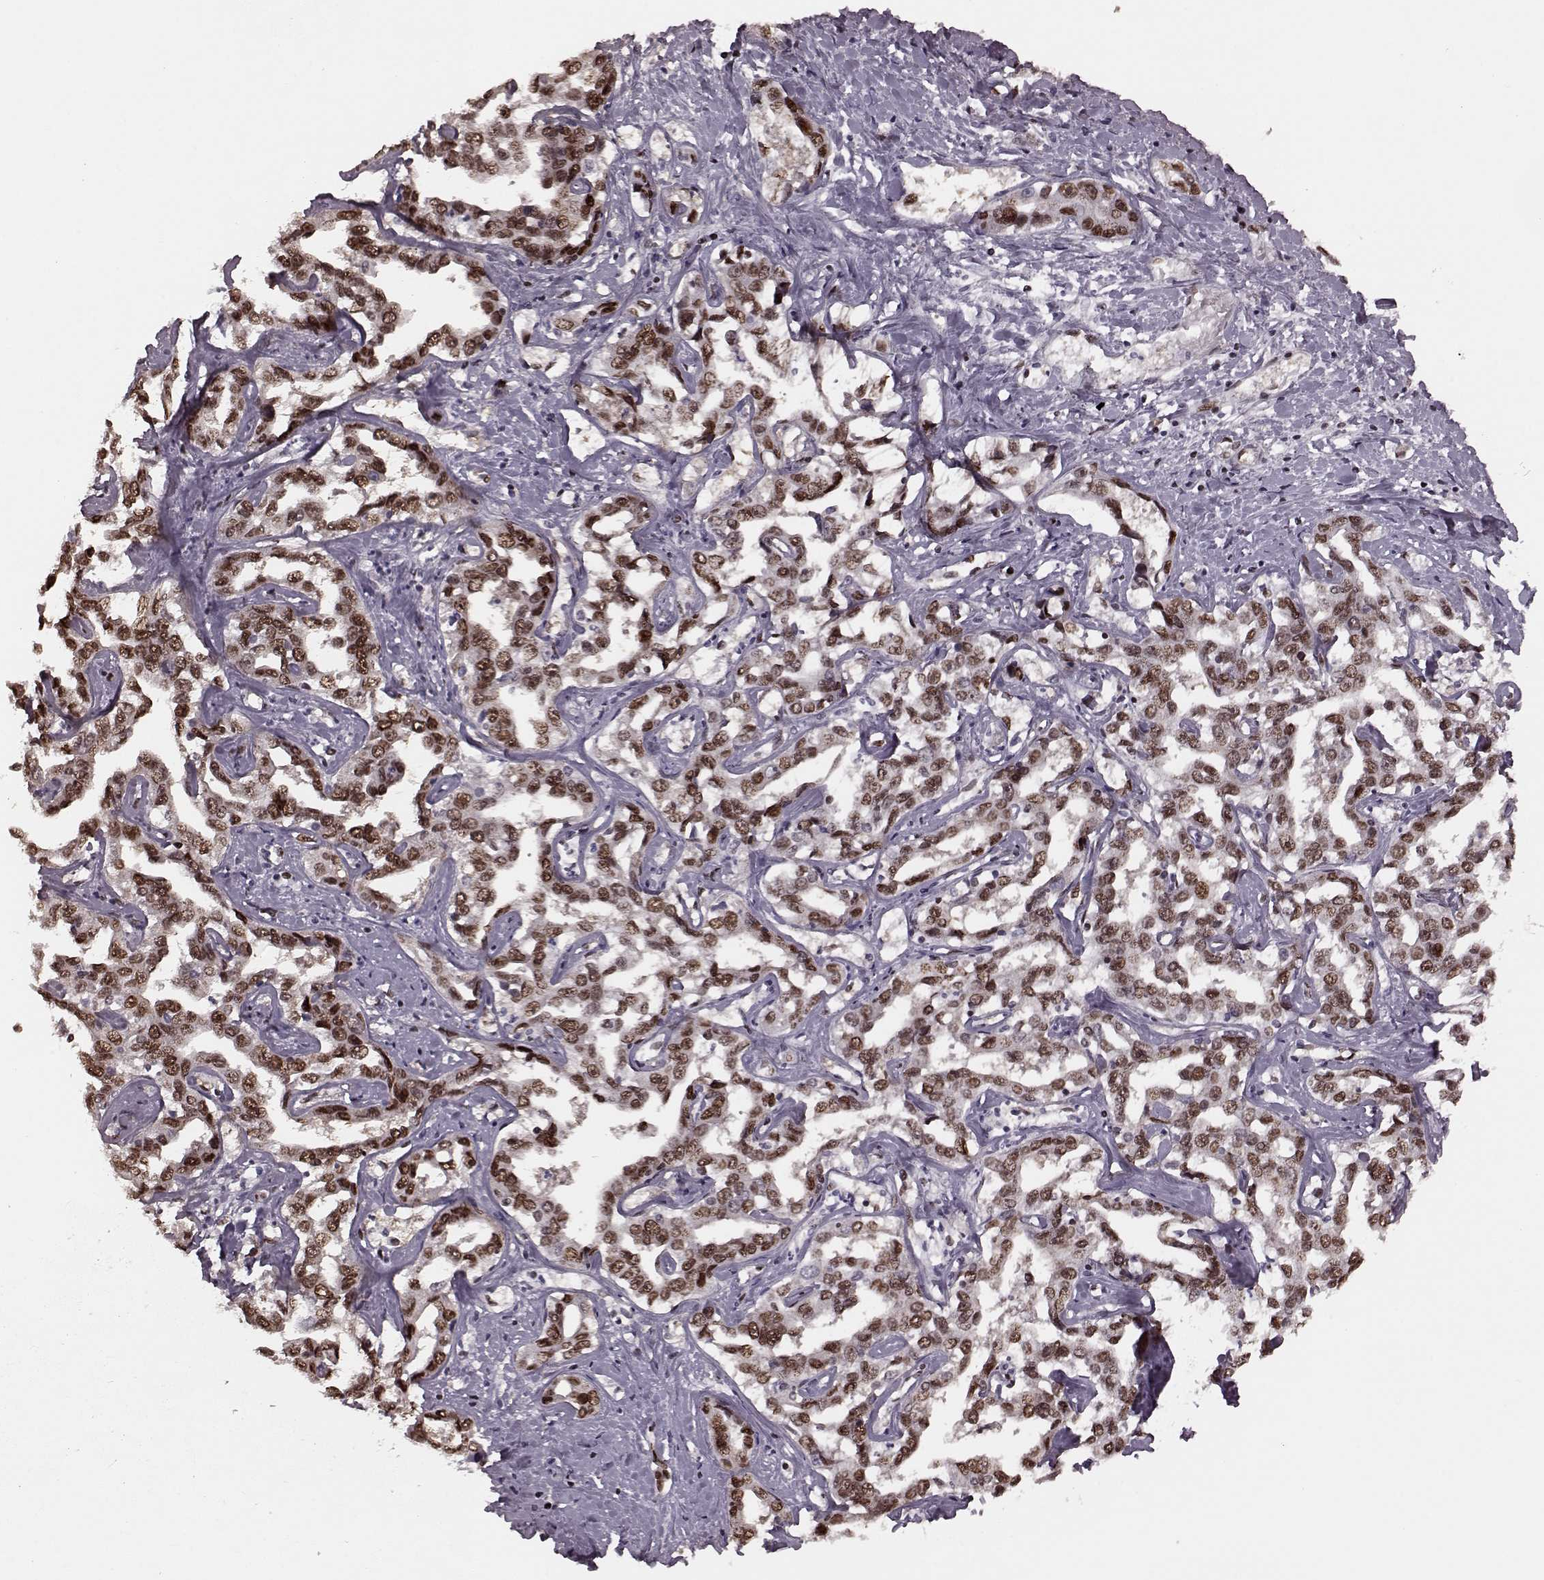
{"staining": {"intensity": "strong", "quantity": ">75%", "location": "nuclear"}, "tissue": "liver cancer", "cell_type": "Tumor cells", "image_type": "cancer", "snomed": [{"axis": "morphology", "description": "Cholangiocarcinoma"}, {"axis": "topography", "description": "Liver"}], "caption": "Protein expression analysis of liver cholangiocarcinoma shows strong nuclear positivity in approximately >75% of tumor cells.", "gene": "NR2C1", "patient": {"sex": "male", "age": 59}}